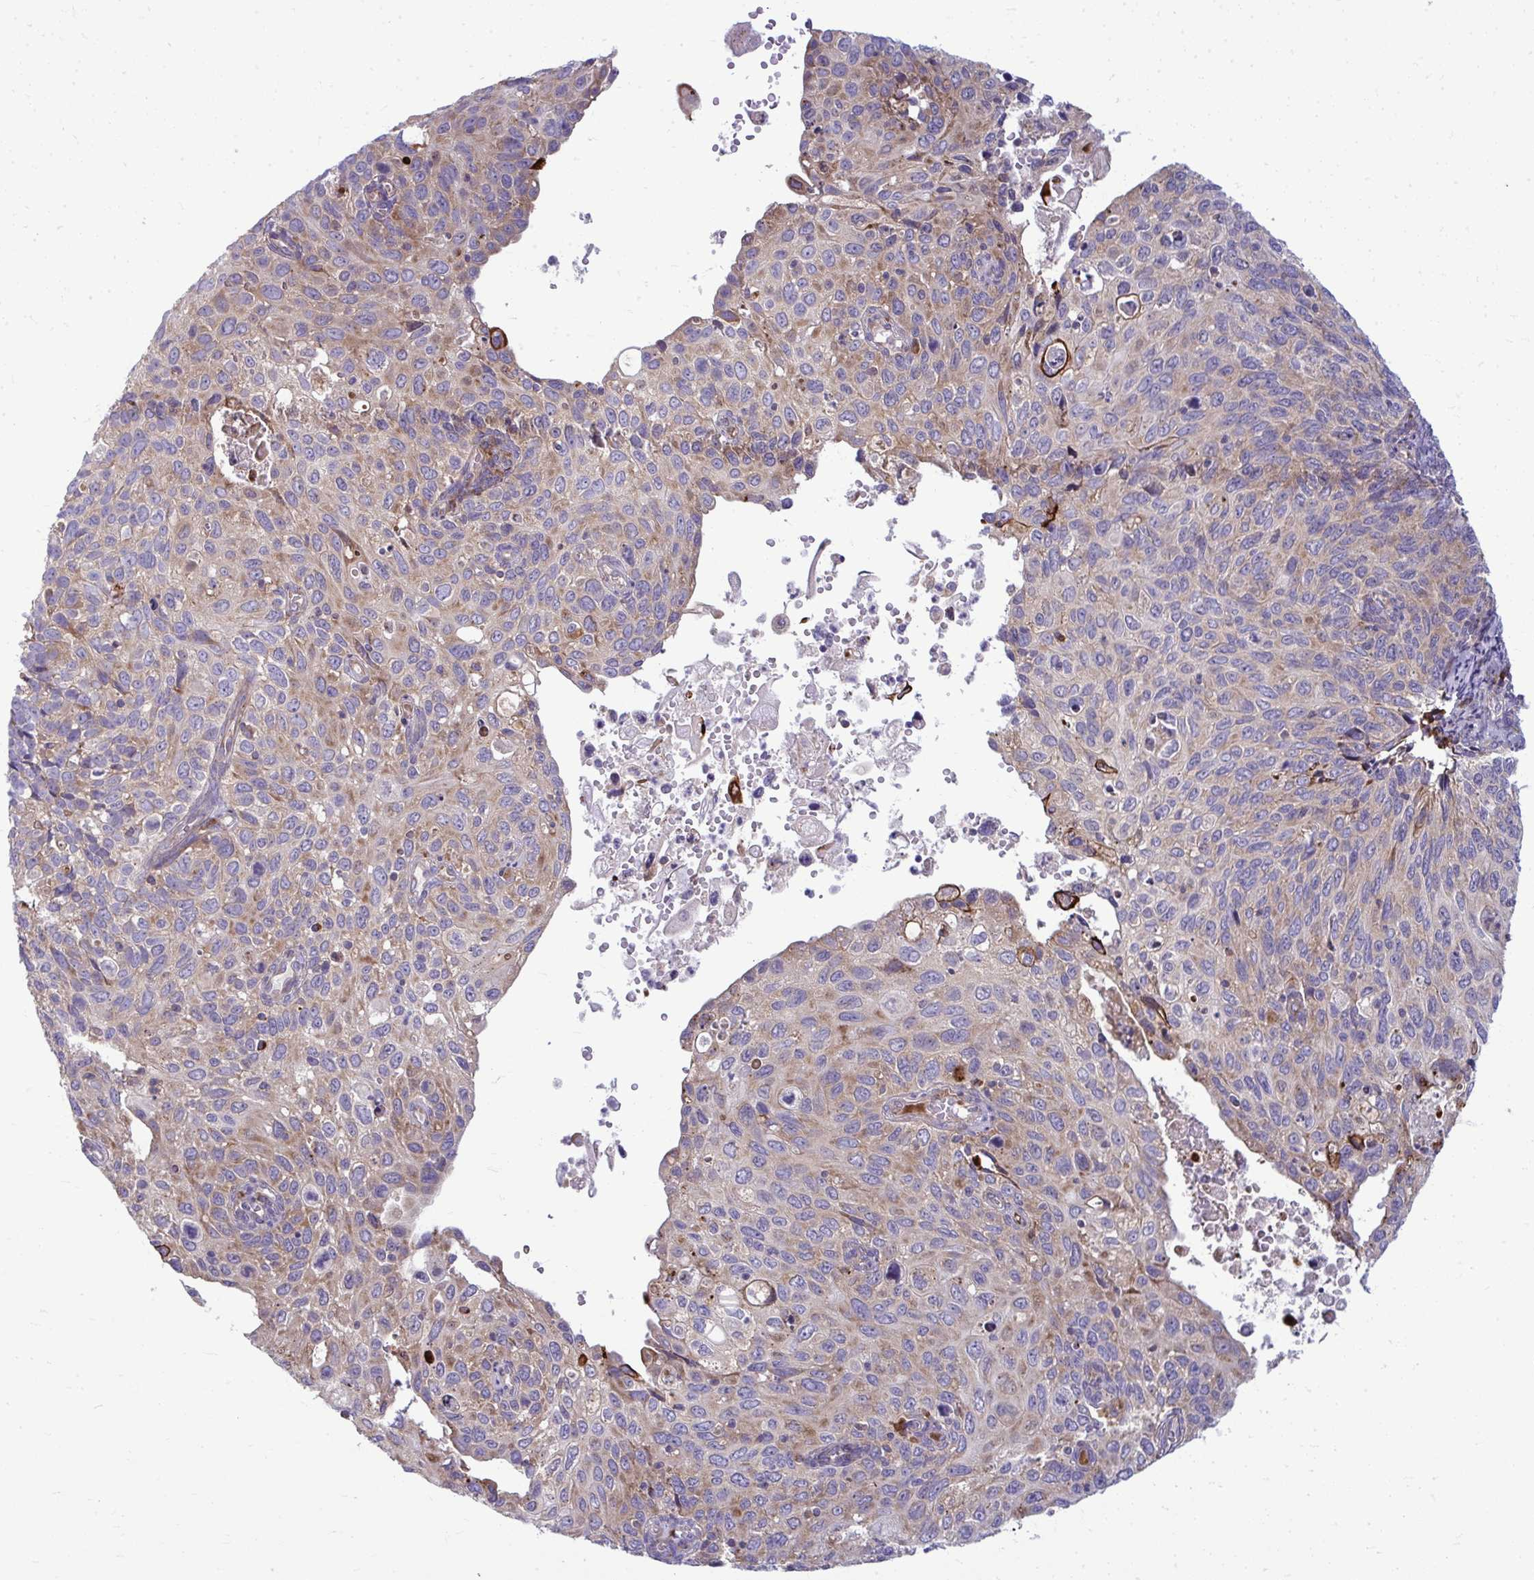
{"staining": {"intensity": "weak", "quantity": "25%-75%", "location": "cytoplasmic/membranous"}, "tissue": "cervical cancer", "cell_type": "Tumor cells", "image_type": "cancer", "snomed": [{"axis": "morphology", "description": "Squamous cell carcinoma, NOS"}, {"axis": "topography", "description": "Cervix"}], "caption": "This micrograph displays immunohistochemistry (IHC) staining of human cervical cancer (squamous cell carcinoma), with low weak cytoplasmic/membranous positivity in approximately 25%-75% of tumor cells.", "gene": "GFPT2", "patient": {"sex": "female", "age": 70}}